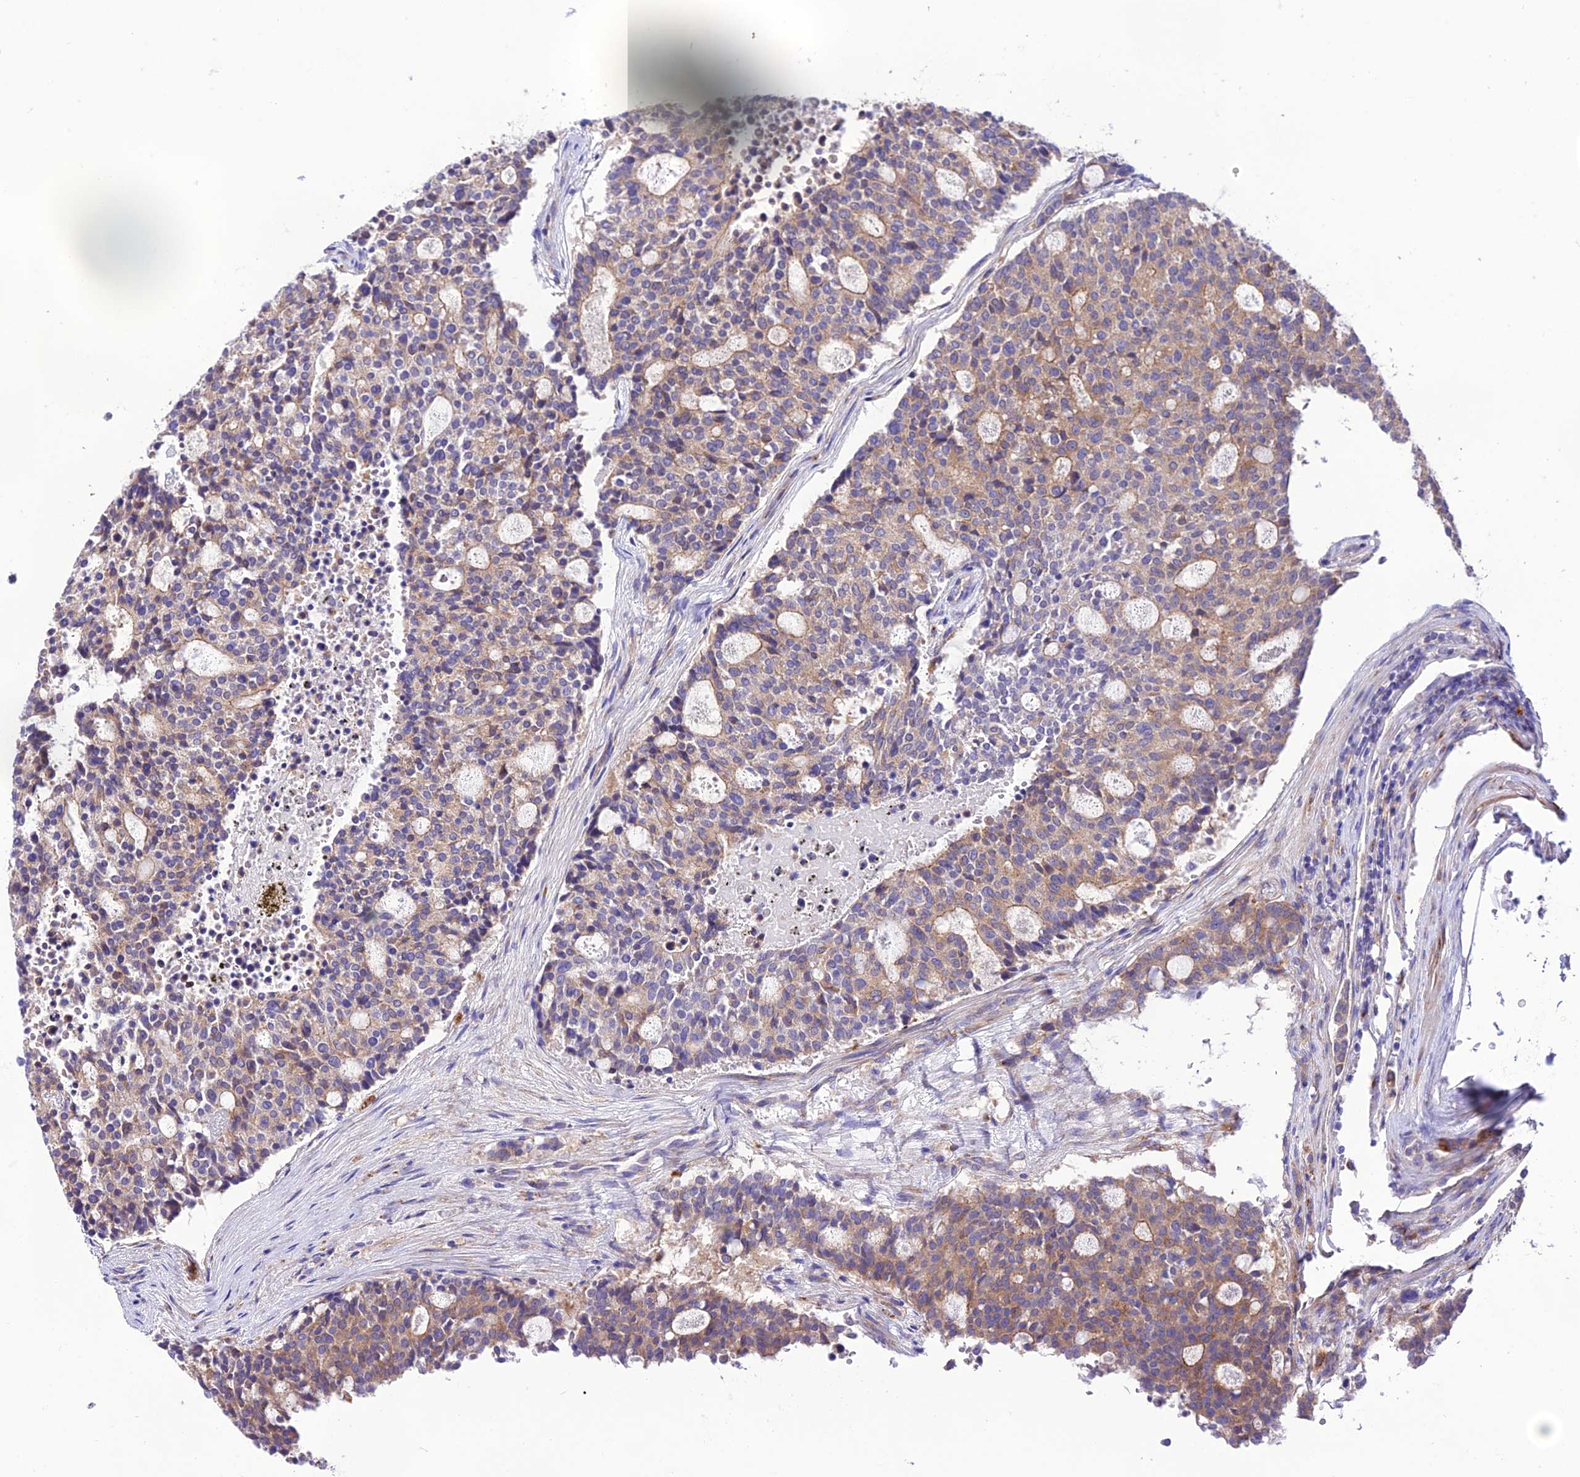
{"staining": {"intensity": "moderate", "quantity": "25%-75%", "location": "cytoplasmic/membranous"}, "tissue": "carcinoid", "cell_type": "Tumor cells", "image_type": "cancer", "snomed": [{"axis": "morphology", "description": "Carcinoid, malignant, NOS"}, {"axis": "topography", "description": "Pancreas"}], "caption": "Carcinoid stained with a brown dye reveals moderate cytoplasmic/membranous positive expression in about 25%-75% of tumor cells.", "gene": "LACTB2", "patient": {"sex": "female", "age": 54}}